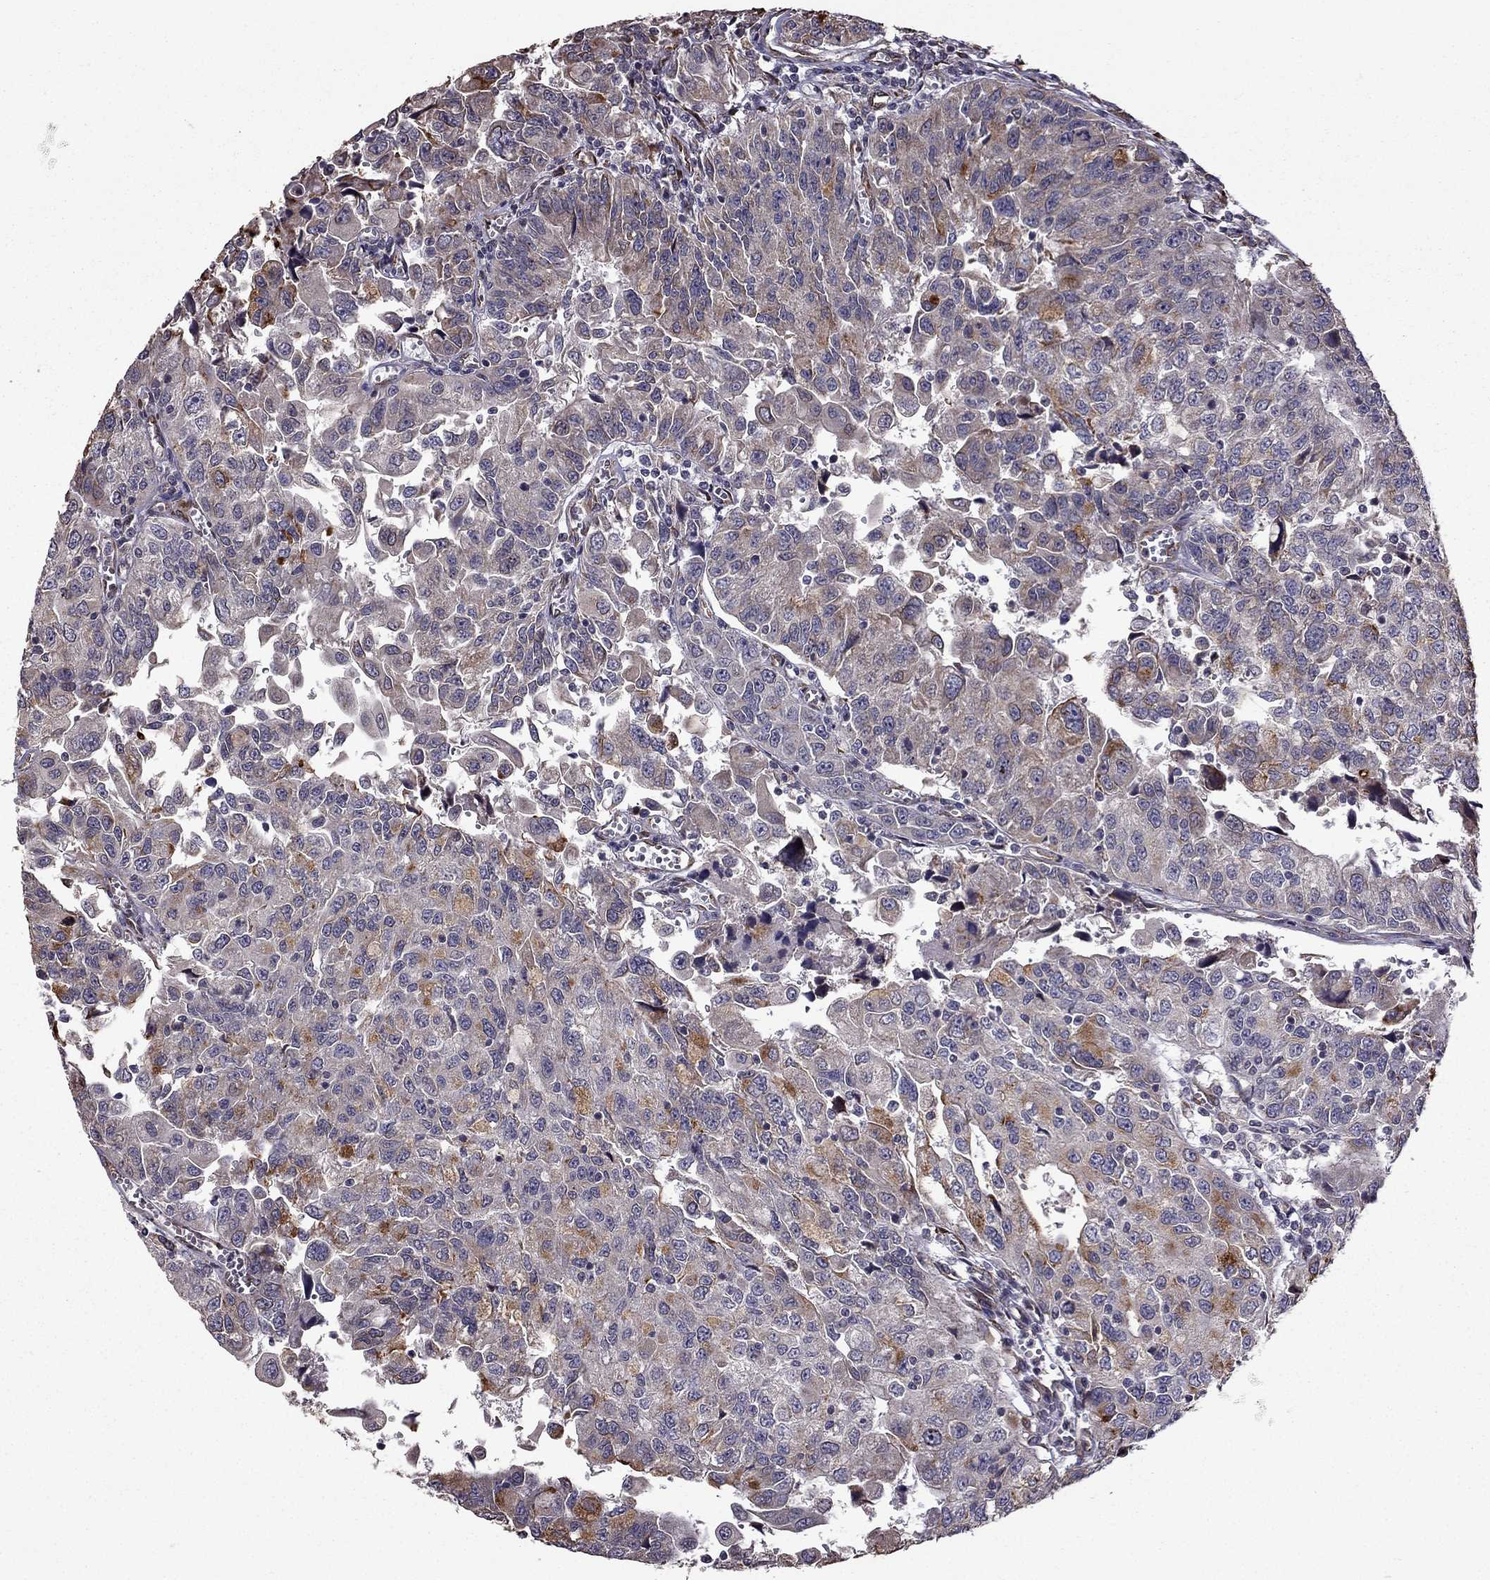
{"staining": {"intensity": "moderate", "quantity": "25%-75%", "location": "cytoplasmic/membranous"}, "tissue": "urothelial cancer", "cell_type": "Tumor cells", "image_type": "cancer", "snomed": [{"axis": "morphology", "description": "Urothelial carcinoma, NOS"}, {"axis": "morphology", "description": "Urothelial carcinoma, High grade"}, {"axis": "topography", "description": "Urinary bladder"}], "caption": "Urothelial cancer tissue displays moderate cytoplasmic/membranous staining in approximately 25%-75% of tumor cells, visualized by immunohistochemistry. The protein is shown in brown color, while the nuclei are stained blue.", "gene": "IKBIP", "patient": {"sex": "female", "age": 73}}